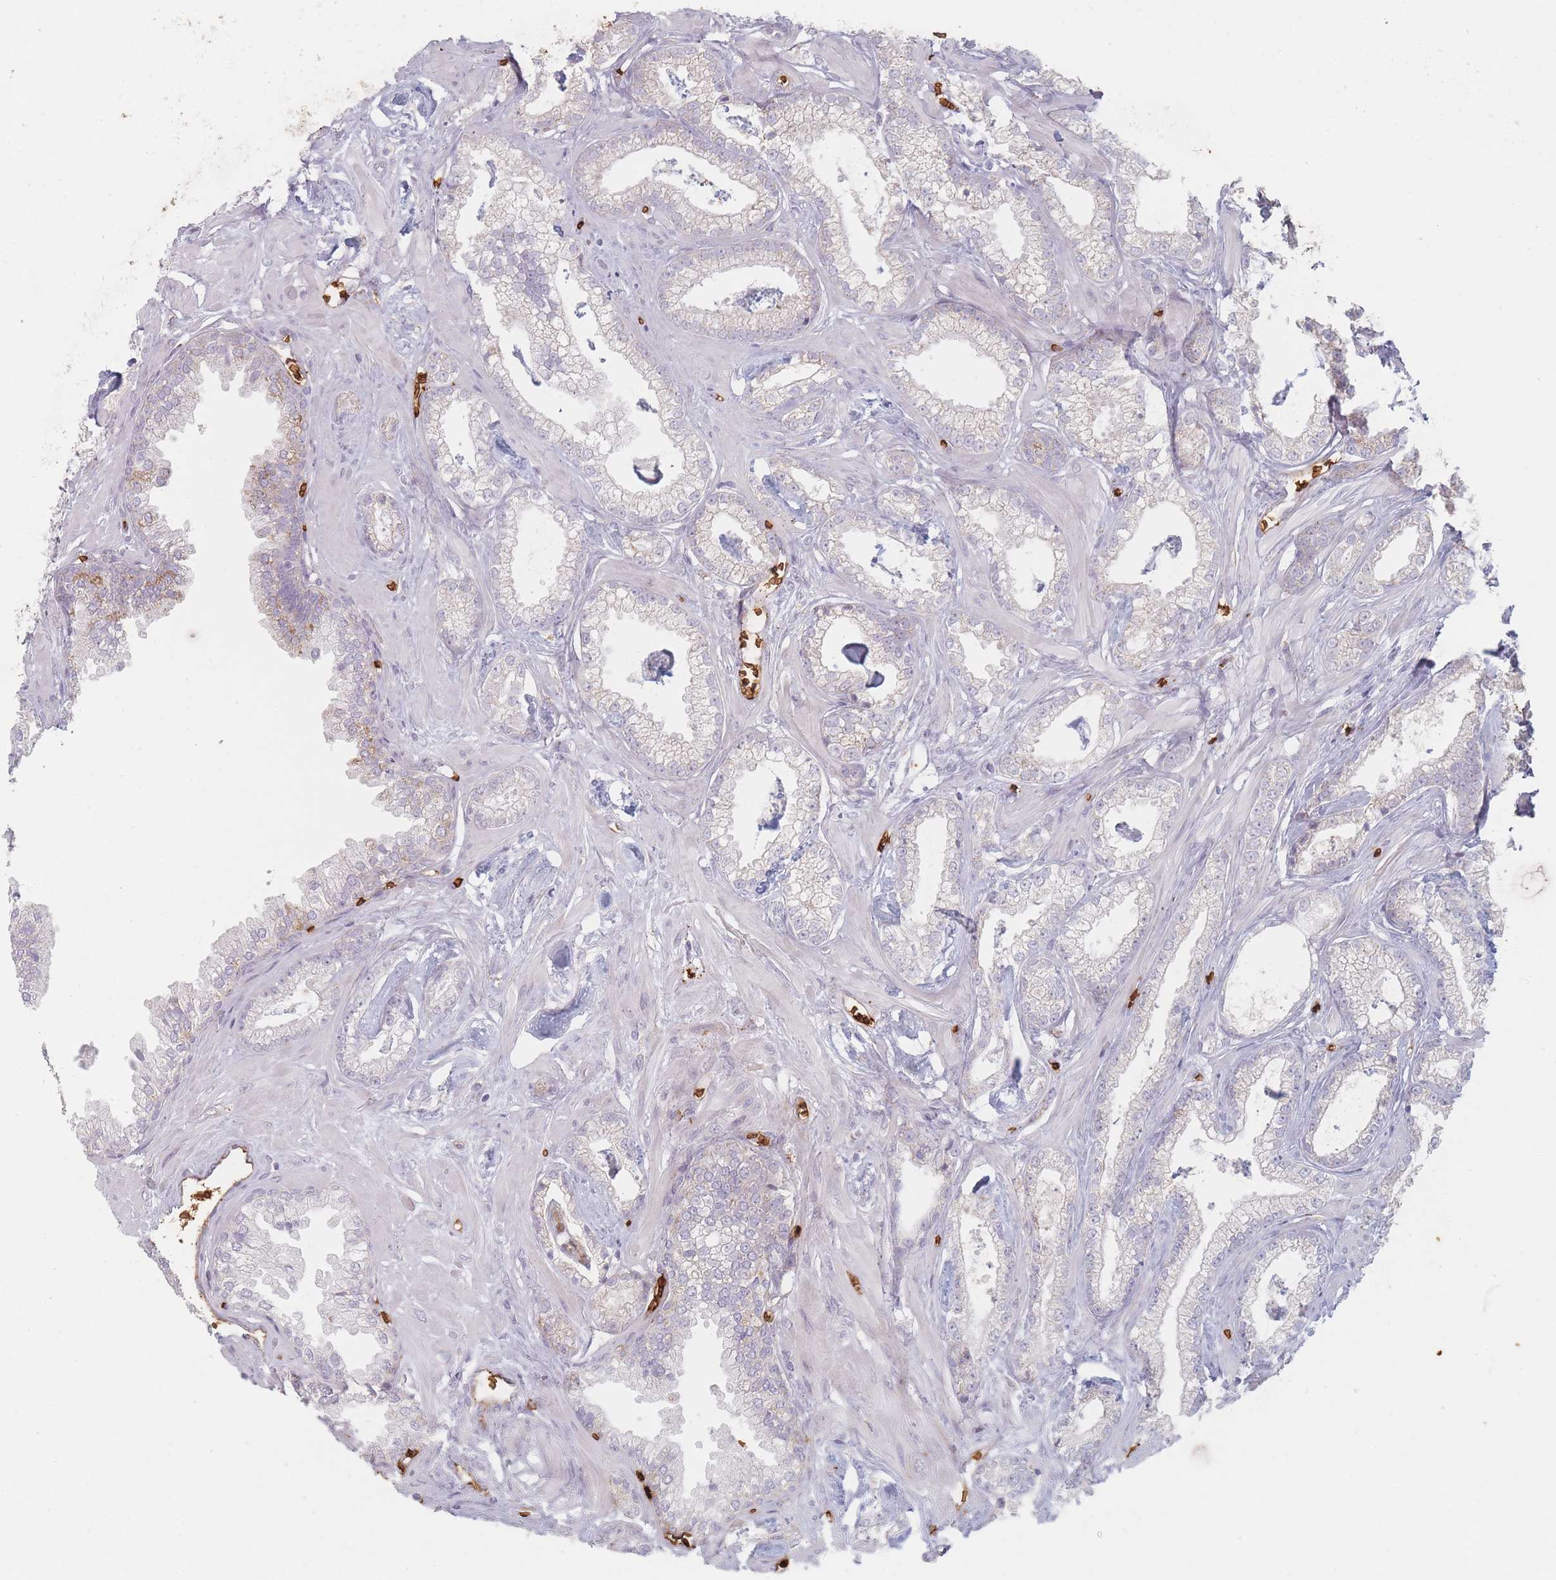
{"staining": {"intensity": "negative", "quantity": "none", "location": "none"}, "tissue": "prostate cancer", "cell_type": "Tumor cells", "image_type": "cancer", "snomed": [{"axis": "morphology", "description": "Adenocarcinoma, Low grade"}, {"axis": "topography", "description": "Prostate"}], "caption": "Tumor cells are negative for brown protein staining in prostate cancer (low-grade adenocarcinoma). (DAB (3,3'-diaminobenzidine) immunohistochemistry, high magnification).", "gene": "SLC2A6", "patient": {"sex": "male", "age": 60}}